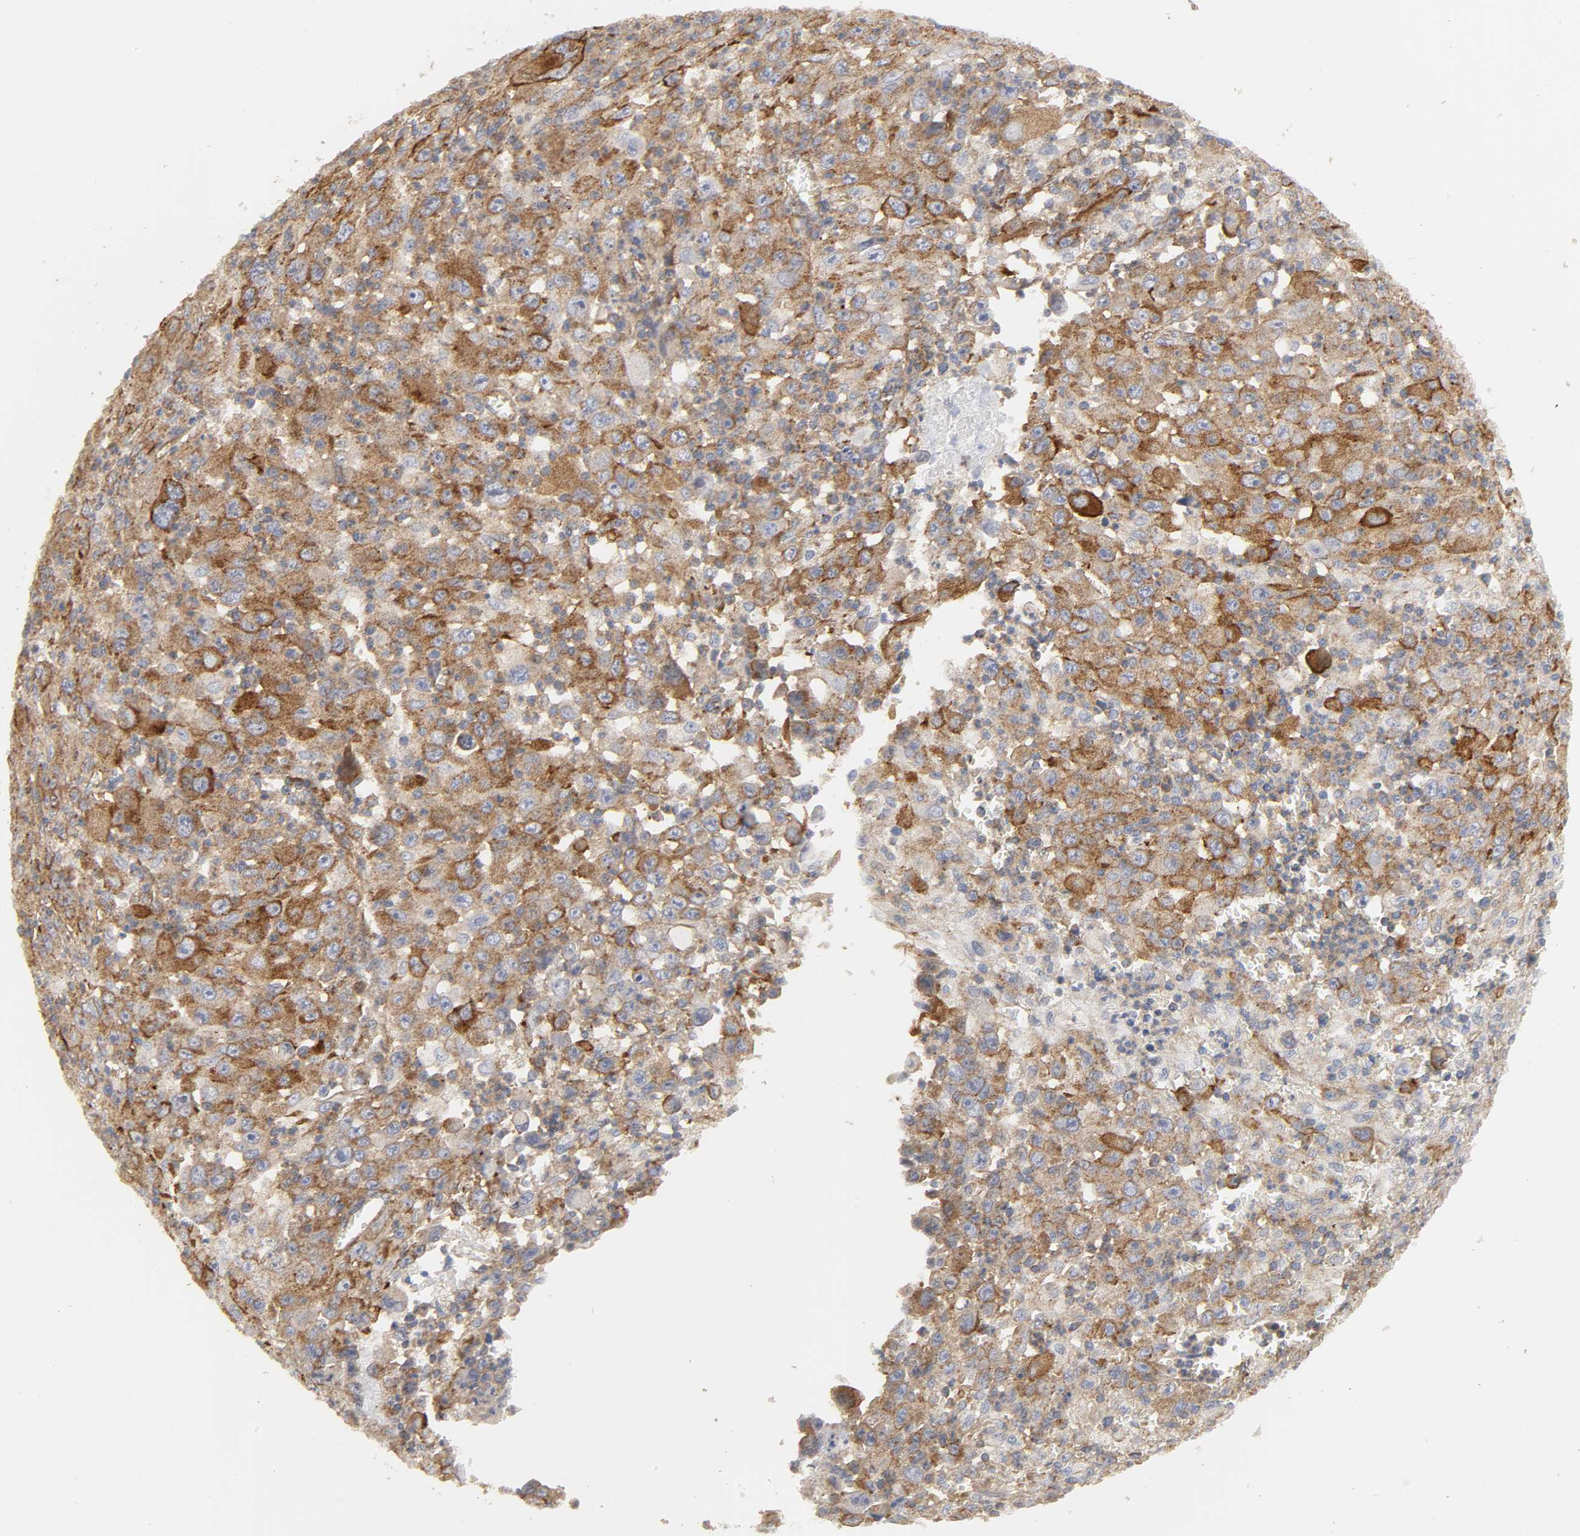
{"staining": {"intensity": "strong", "quantity": ">75%", "location": "cytoplasmic/membranous"}, "tissue": "melanoma", "cell_type": "Tumor cells", "image_type": "cancer", "snomed": [{"axis": "morphology", "description": "Malignant melanoma, Metastatic site"}, {"axis": "topography", "description": "Skin"}], "caption": "This image demonstrates malignant melanoma (metastatic site) stained with immunohistochemistry to label a protein in brown. The cytoplasmic/membranous of tumor cells show strong positivity for the protein. Nuclei are counter-stained blue.", "gene": "SH3GLB1", "patient": {"sex": "female", "age": 56}}